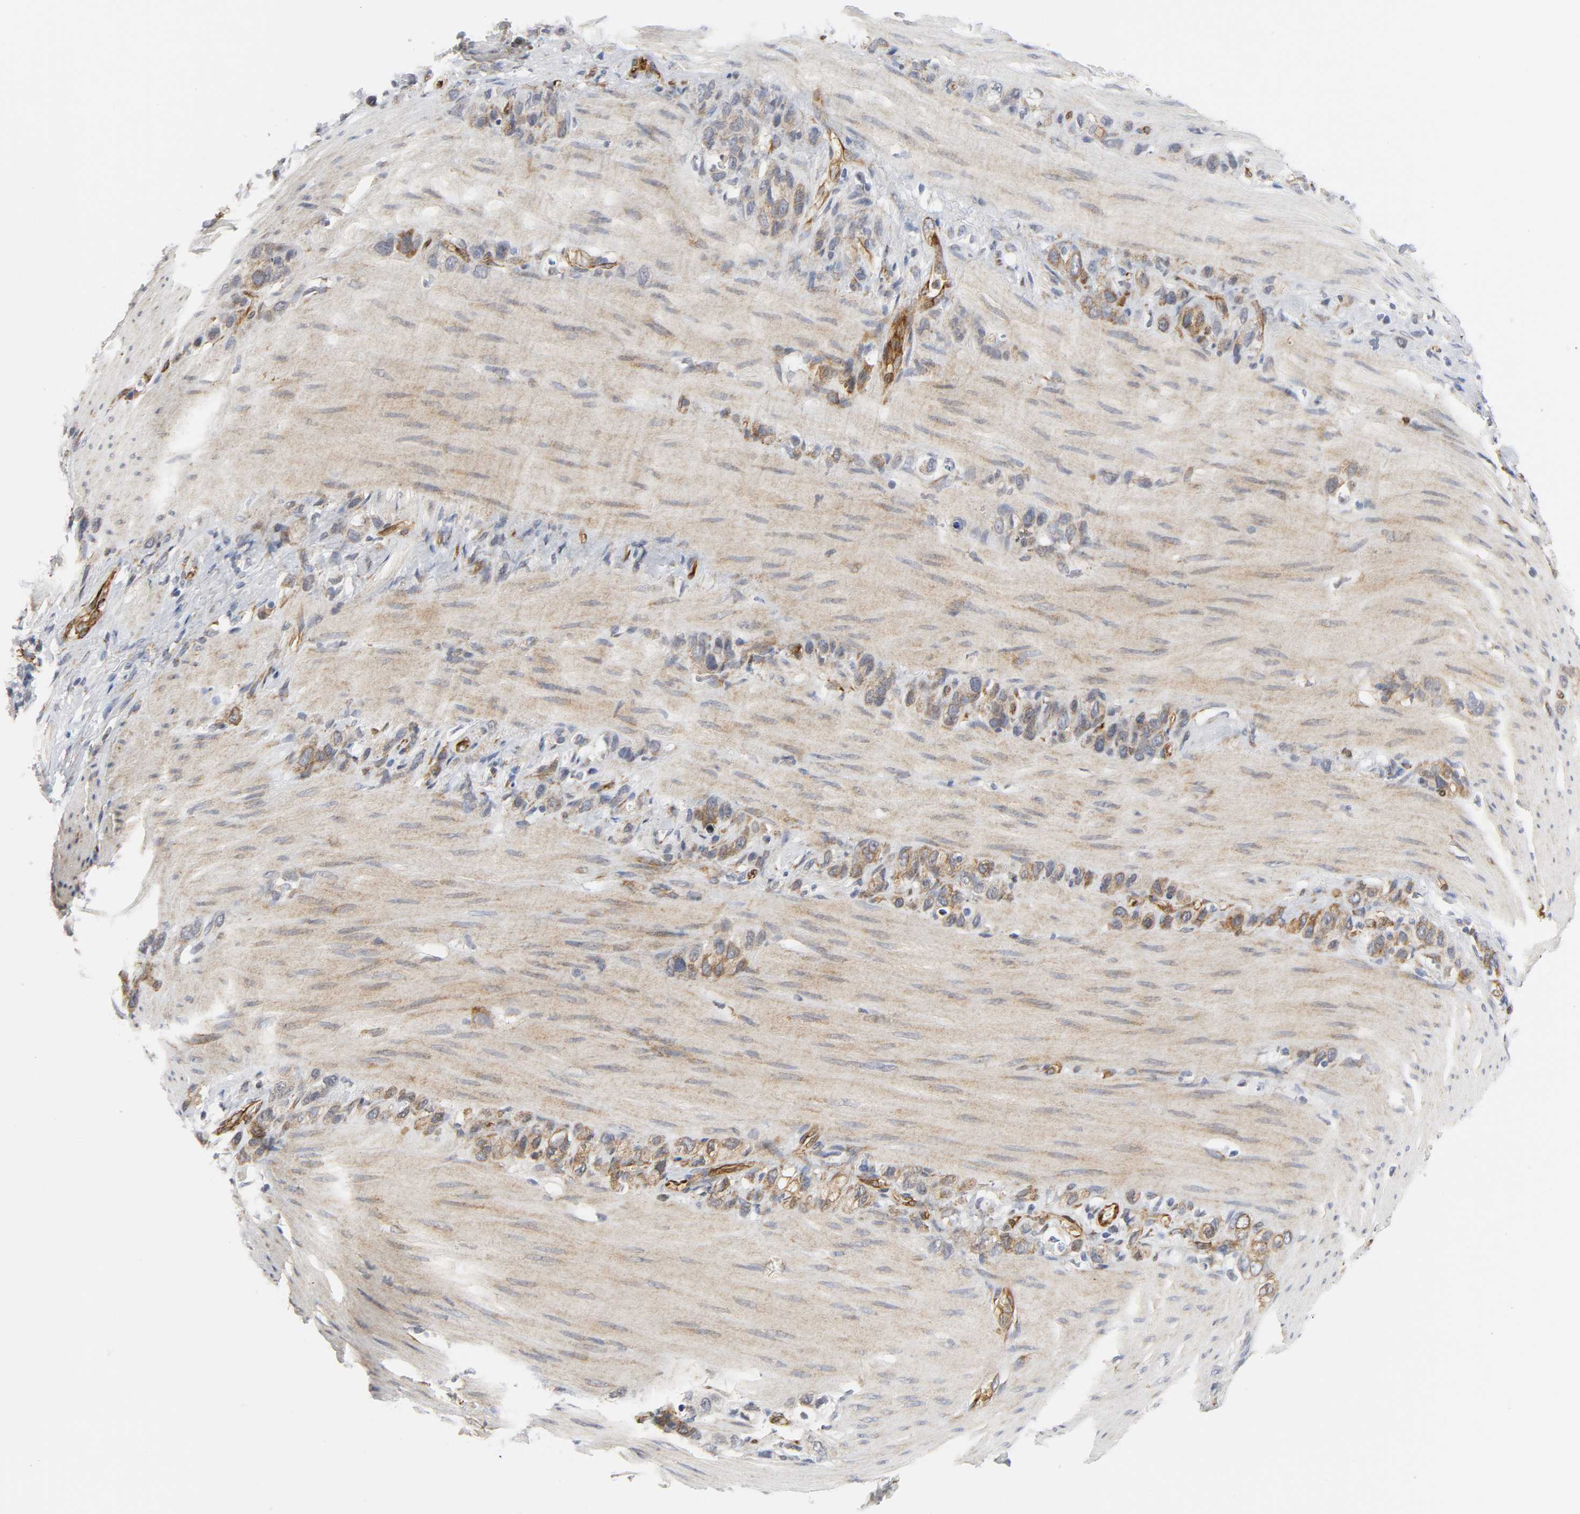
{"staining": {"intensity": "moderate", "quantity": "25%-75%", "location": "cytoplasmic/membranous"}, "tissue": "stomach cancer", "cell_type": "Tumor cells", "image_type": "cancer", "snomed": [{"axis": "morphology", "description": "Normal tissue, NOS"}, {"axis": "morphology", "description": "Adenocarcinoma, NOS"}, {"axis": "morphology", "description": "Adenocarcinoma, High grade"}, {"axis": "topography", "description": "Stomach, upper"}, {"axis": "topography", "description": "Stomach"}], "caption": "A high-resolution micrograph shows immunohistochemistry staining of stomach cancer, which reveals moderate cytoplasmic/membranous expression in approximately 25%-75% of tumor cells.", "gene": "DOCK1", "patient": {"sex": "female", "age": 65}}